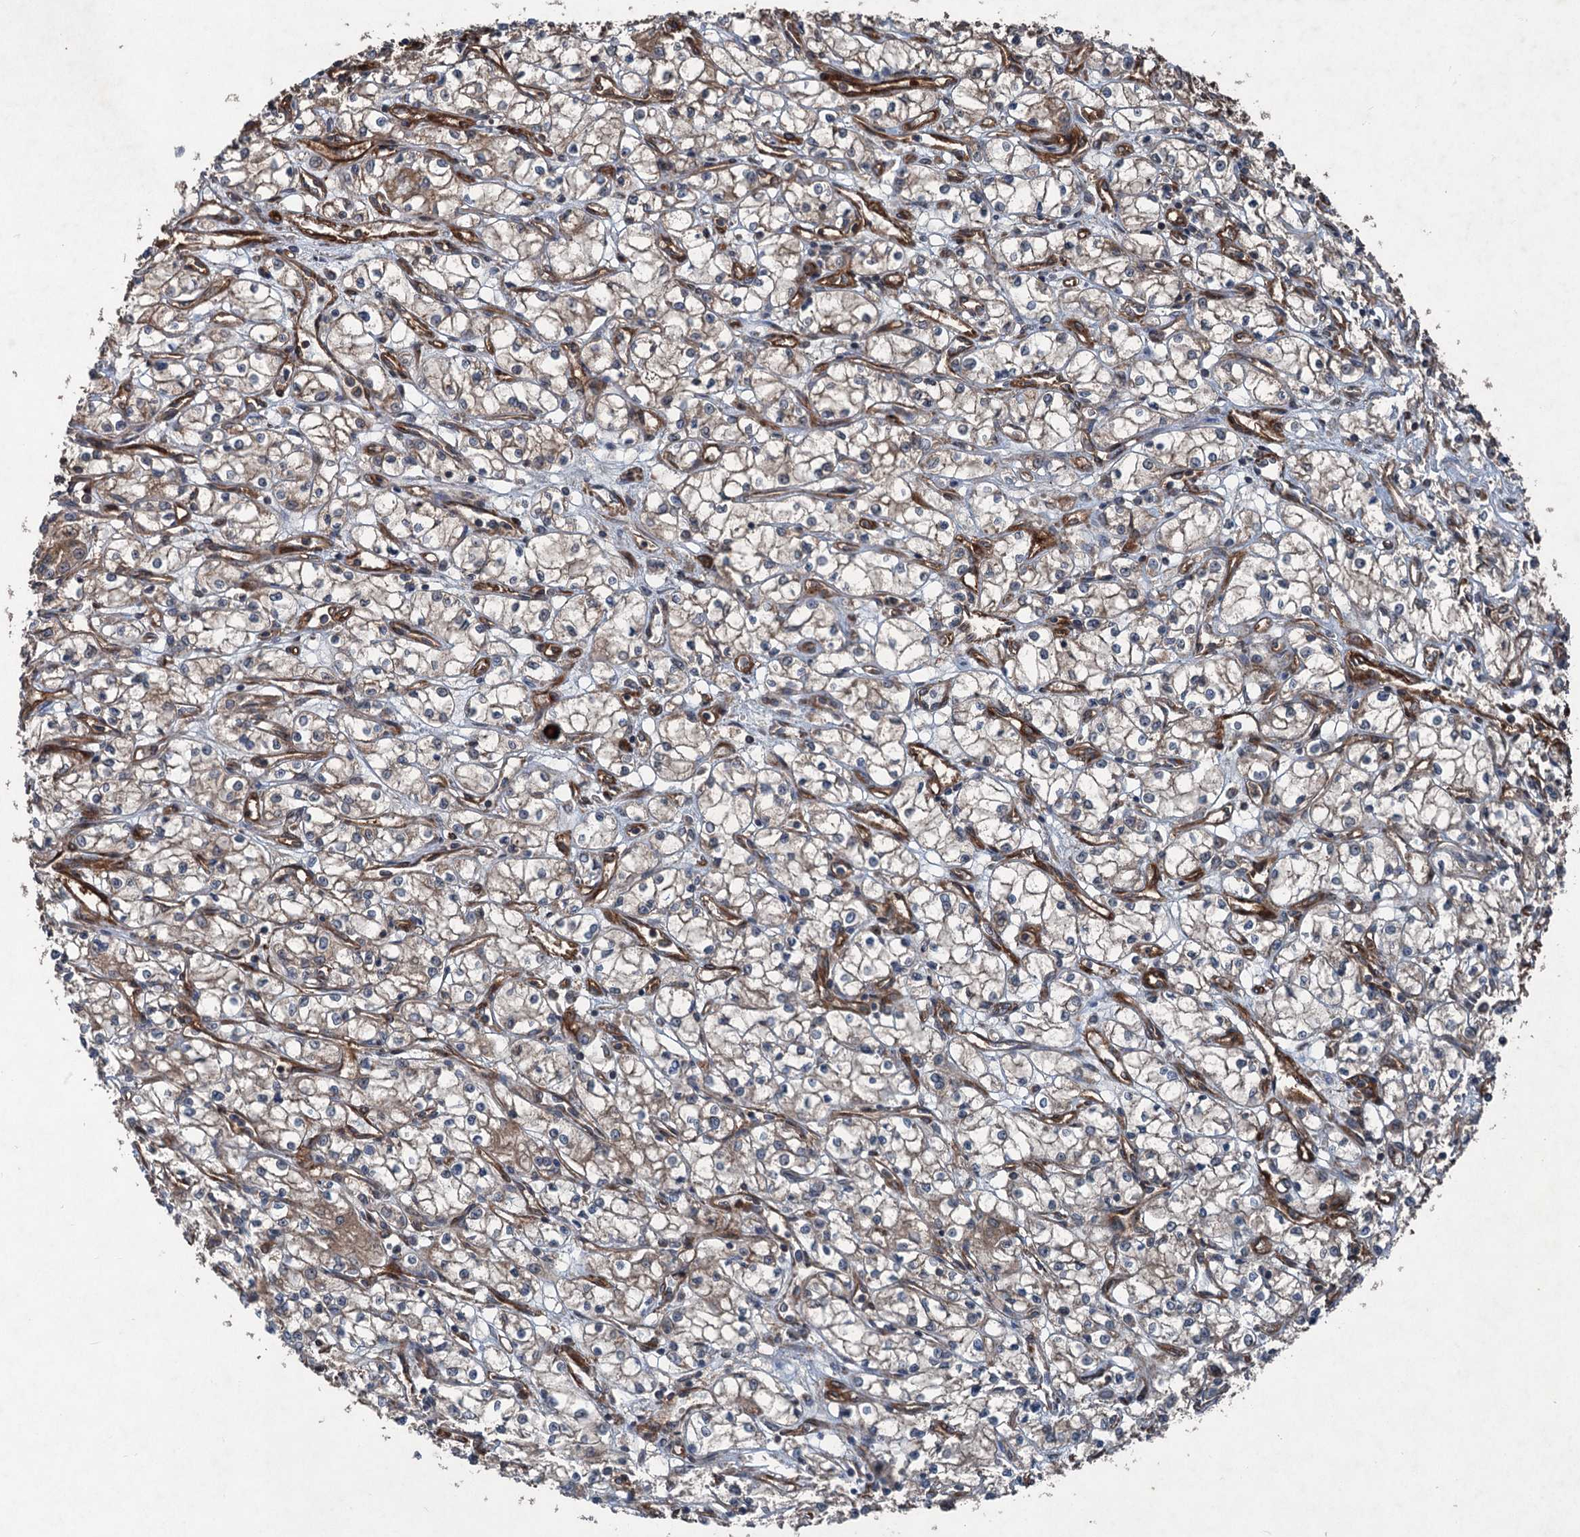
{"staining": {"intensity": "moderate", "quantity": "25%-75%", "location": "cytoplasmic/membranous"}, "tissue": "renal cancer", "cell_type": "Tumor cells", "image_type": "cancer", "snomed": [{"axis": "morphology", "description": "Adenocarcinoma, NOS"}, {"axis": "topography", "description": "Kidney"}], "caption": "Immunohistochemistry of human renal cancer (adenocarcinoma) displays medium levels of moderate cytoplasmic/membranous expression in approximately 25%-75% of tumor cells.", "gene": "RNF214", "patient": {"sex": "male", "age": 59}}